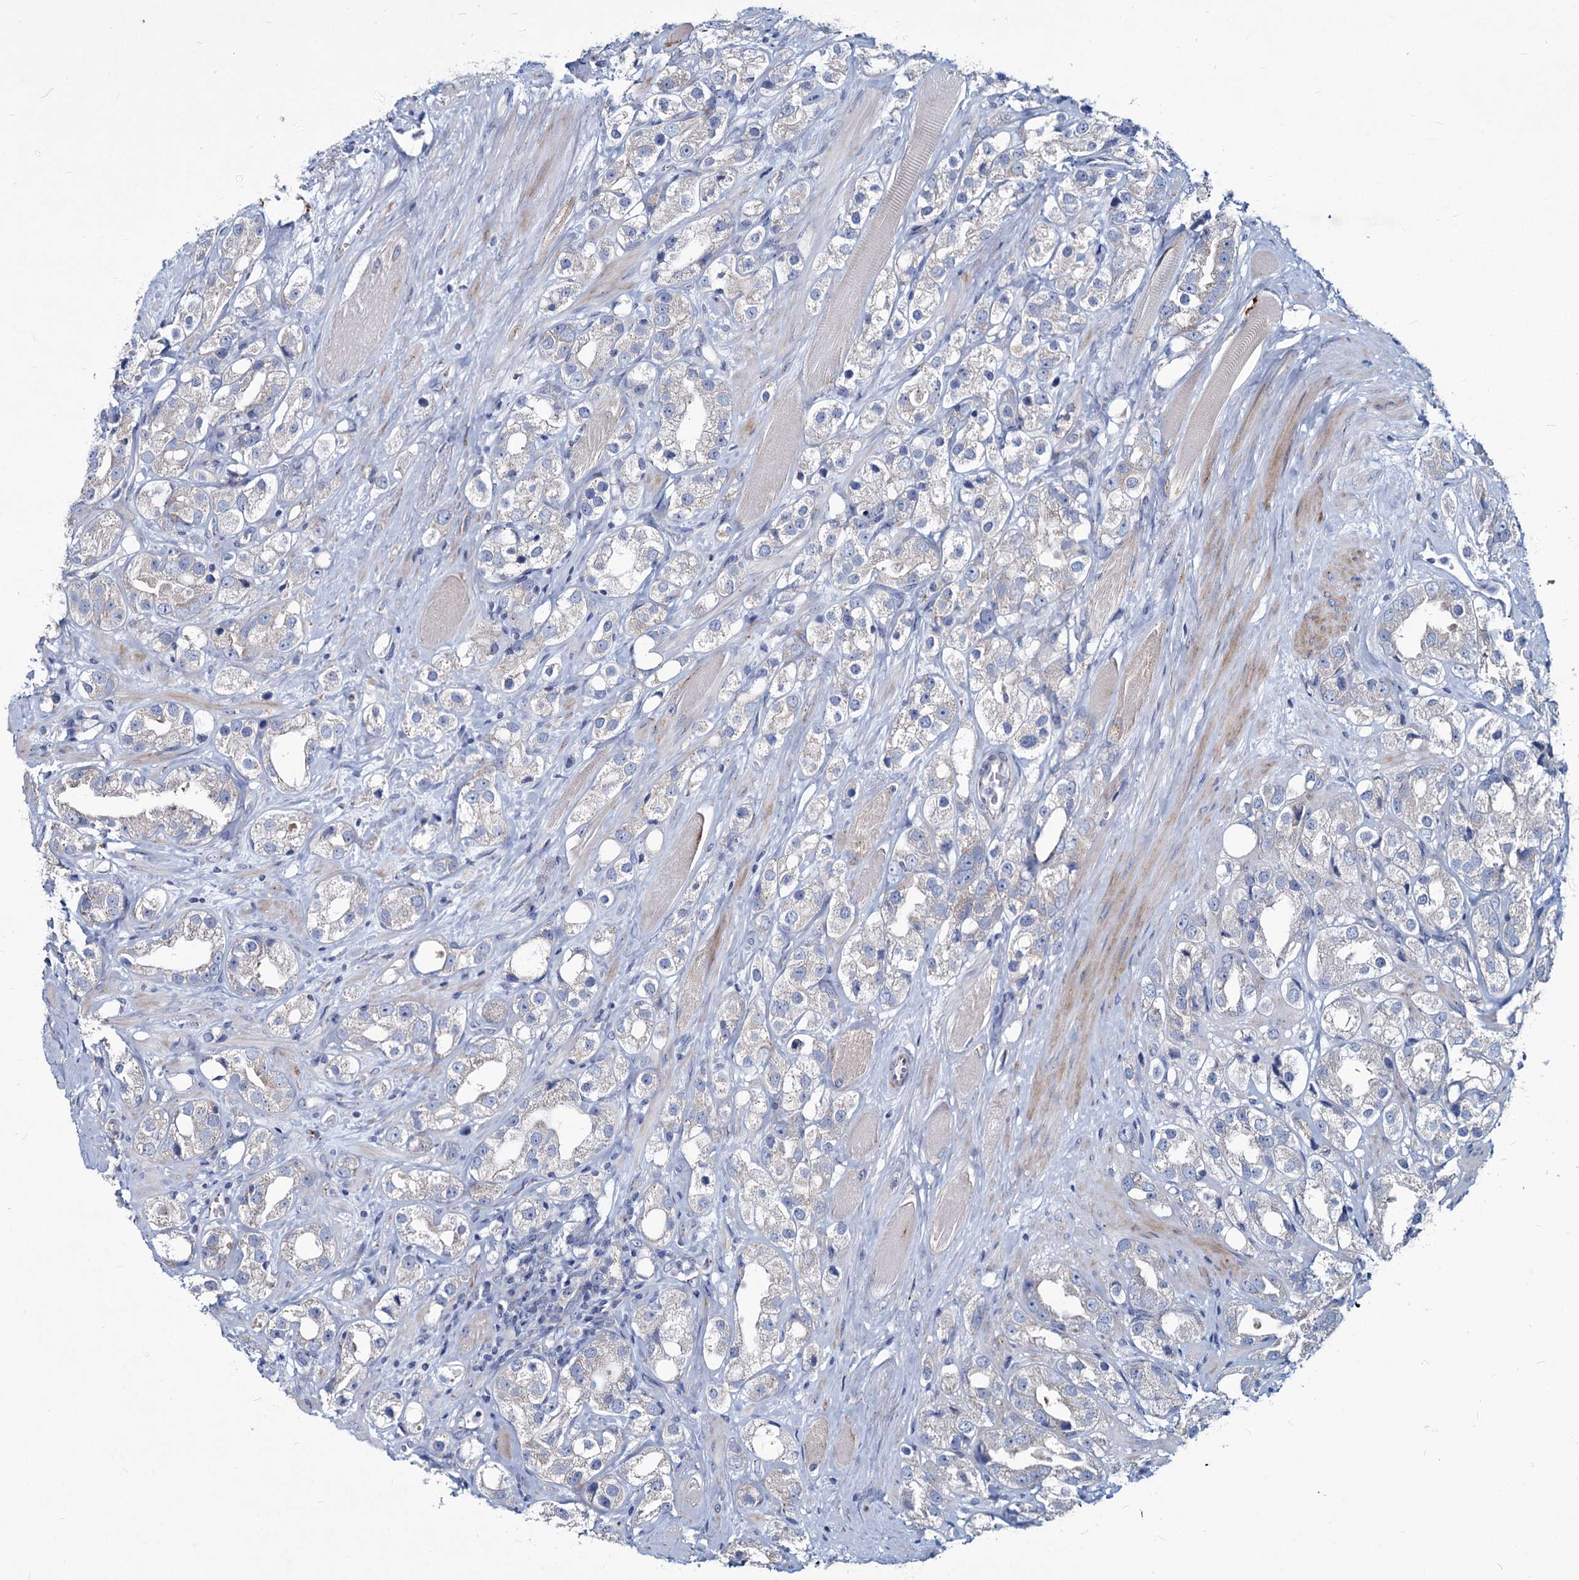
{"staining": {"intensity": "negative", "quantity": "none", "location": "none"}, "tissue": "prostate cancer", "cell_type": "Tumor cells", "image_type": "cancer", "snomed": [{"axis": "morphology", "description": "Adenocarcinoma, NOS"}, {"axis": "topography", "description": "Prostate"}], "caption": "This micrograph is of prostate cancer (adenocarcinoma) stained with immunohistochemistry (IHC) to label a protein in brown with the nuclei are counter-stained blue. There is no staining in tumor cells.", "gene": "AGBL4", "patient": {"sex": "male", "age": 79}}